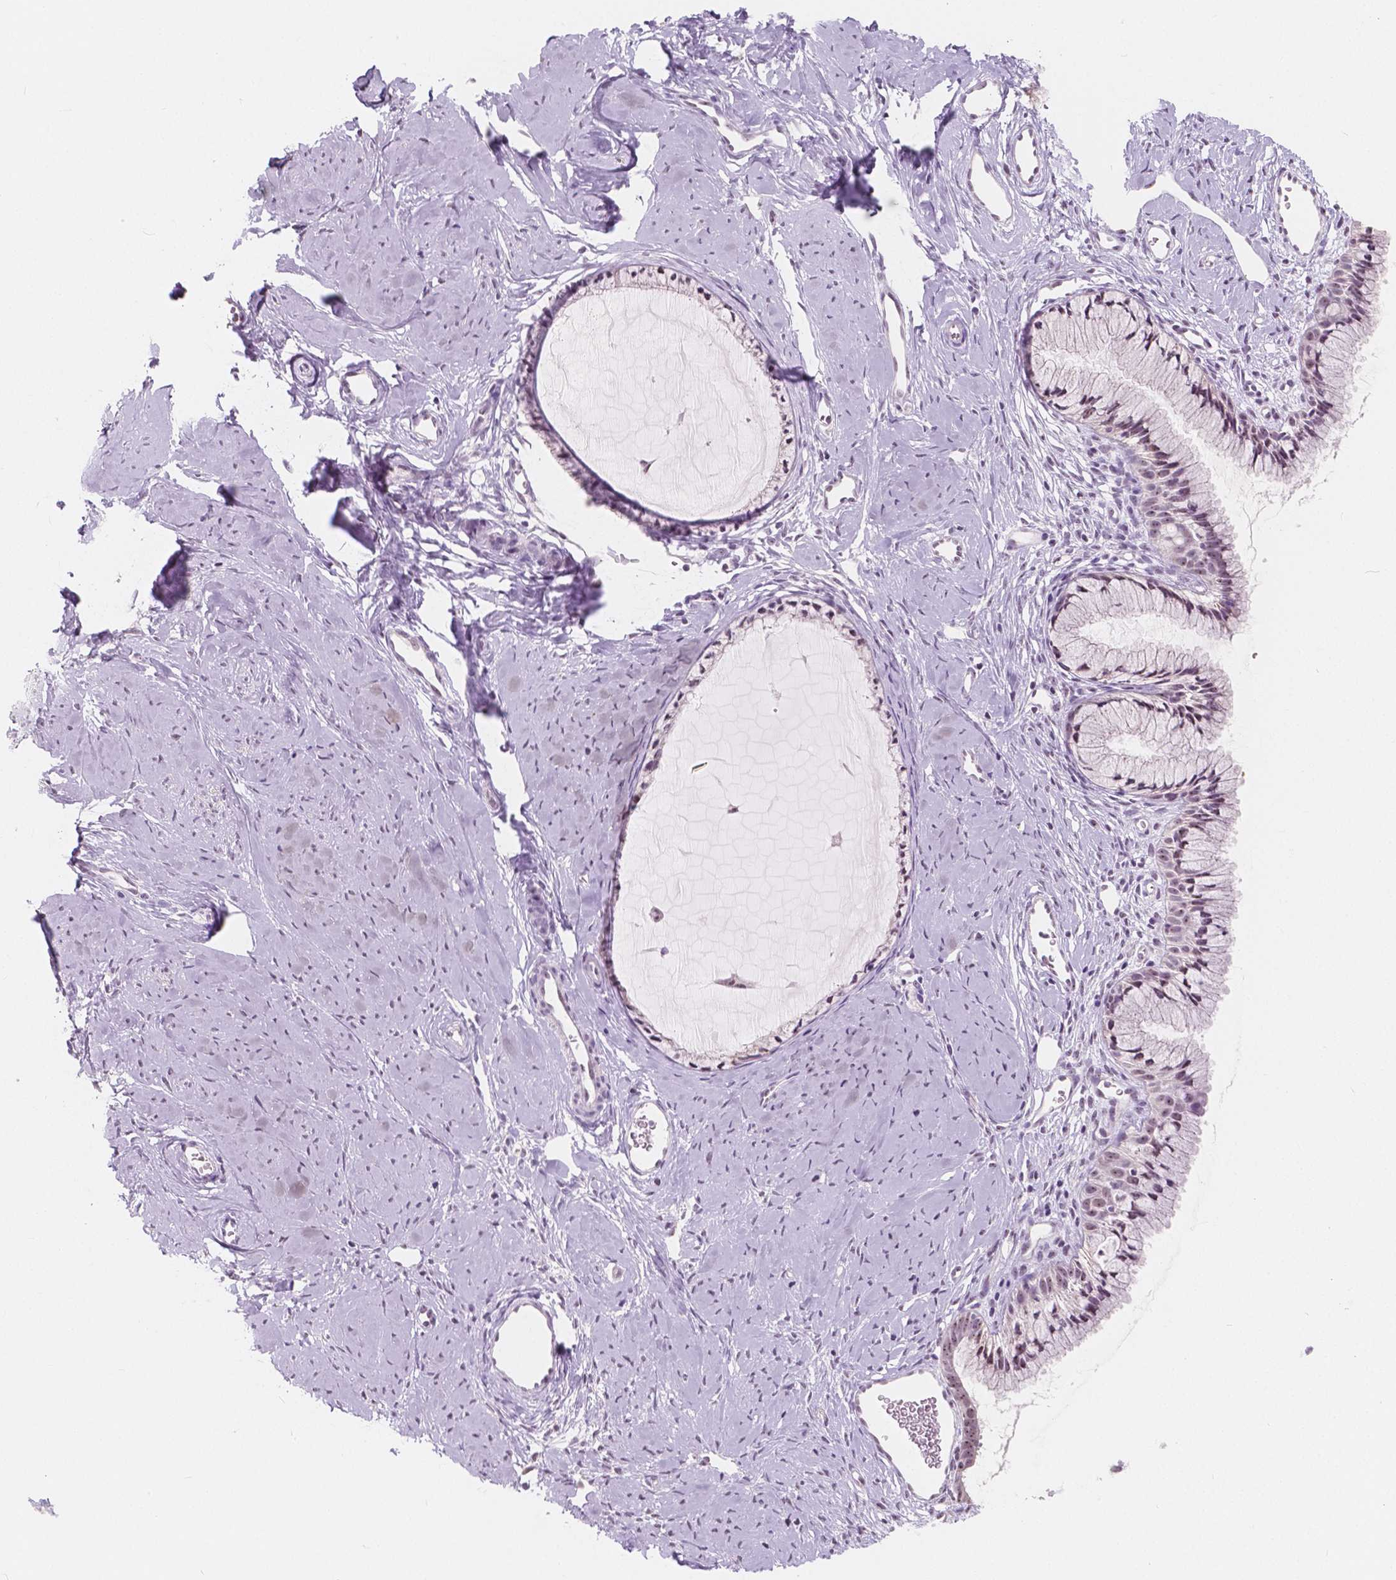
{"staining": {"intensity": "weak", "quantity": ">75%", "location": "nuclear"}, "tissue": "cervix", "cell_type": "Glandular cells", "image_type": "normal", "snomed": [{"axis": "morphology", "description": "Normal tissue, NOS"}, {"axis": "topography", "description": "Cervix"}], "caption": "Immunohistochemical staining of normal human cervix demonstrates >75% levels of weak nuclear protein expression in approximately >75% of glandular cells. (DAB (3,3'-diaminobenzidine) = brown stain, brightfield microscopy at high magnification).", "gene": "NOLC1", "patient": {"sex": "female", "age": 40}}